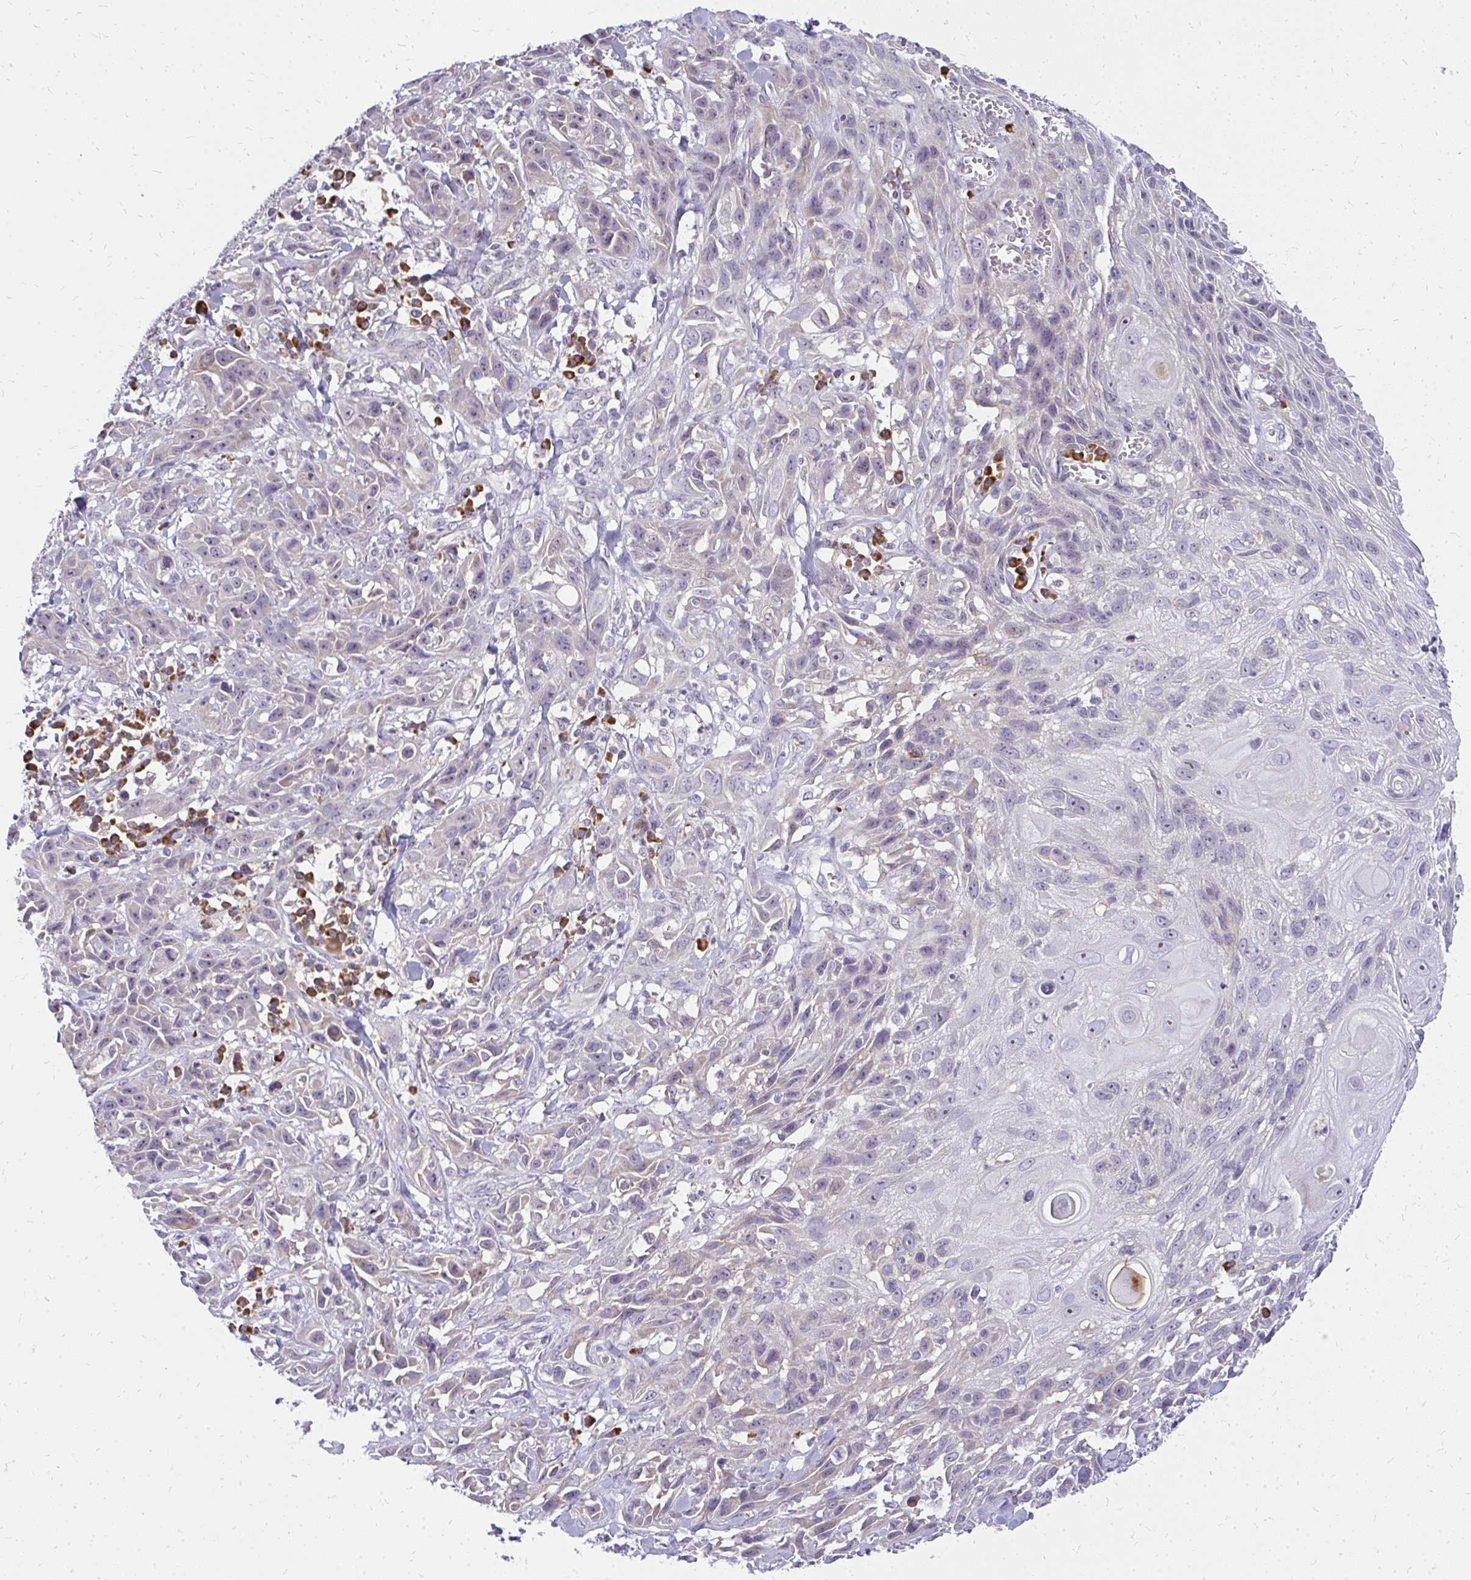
{"staining": {"intensity": "negative", "quantity": "none", "location": "none"}, "tissue": "skin cancer", "cell_type": "Tumor cells", "image_type": "cancer", "snomed": [{"axis": "morphology", "description": "Squamous cell carcinoma, NOS"}, {"axis": "topography", "description": "Skin"}, {"axis": "topography", "description": "Vulva"}], "caption": "Immunohistochemistry micrograph of neoplastic tissue: skin cancer (squamous cell carcinoma) stained with DAB (3,3'-diaminobenzidine) exhibits no significant protein staining in tumor cells.", "gene": "FAM9A", "patient": {"sex": "female", "age": 83}}